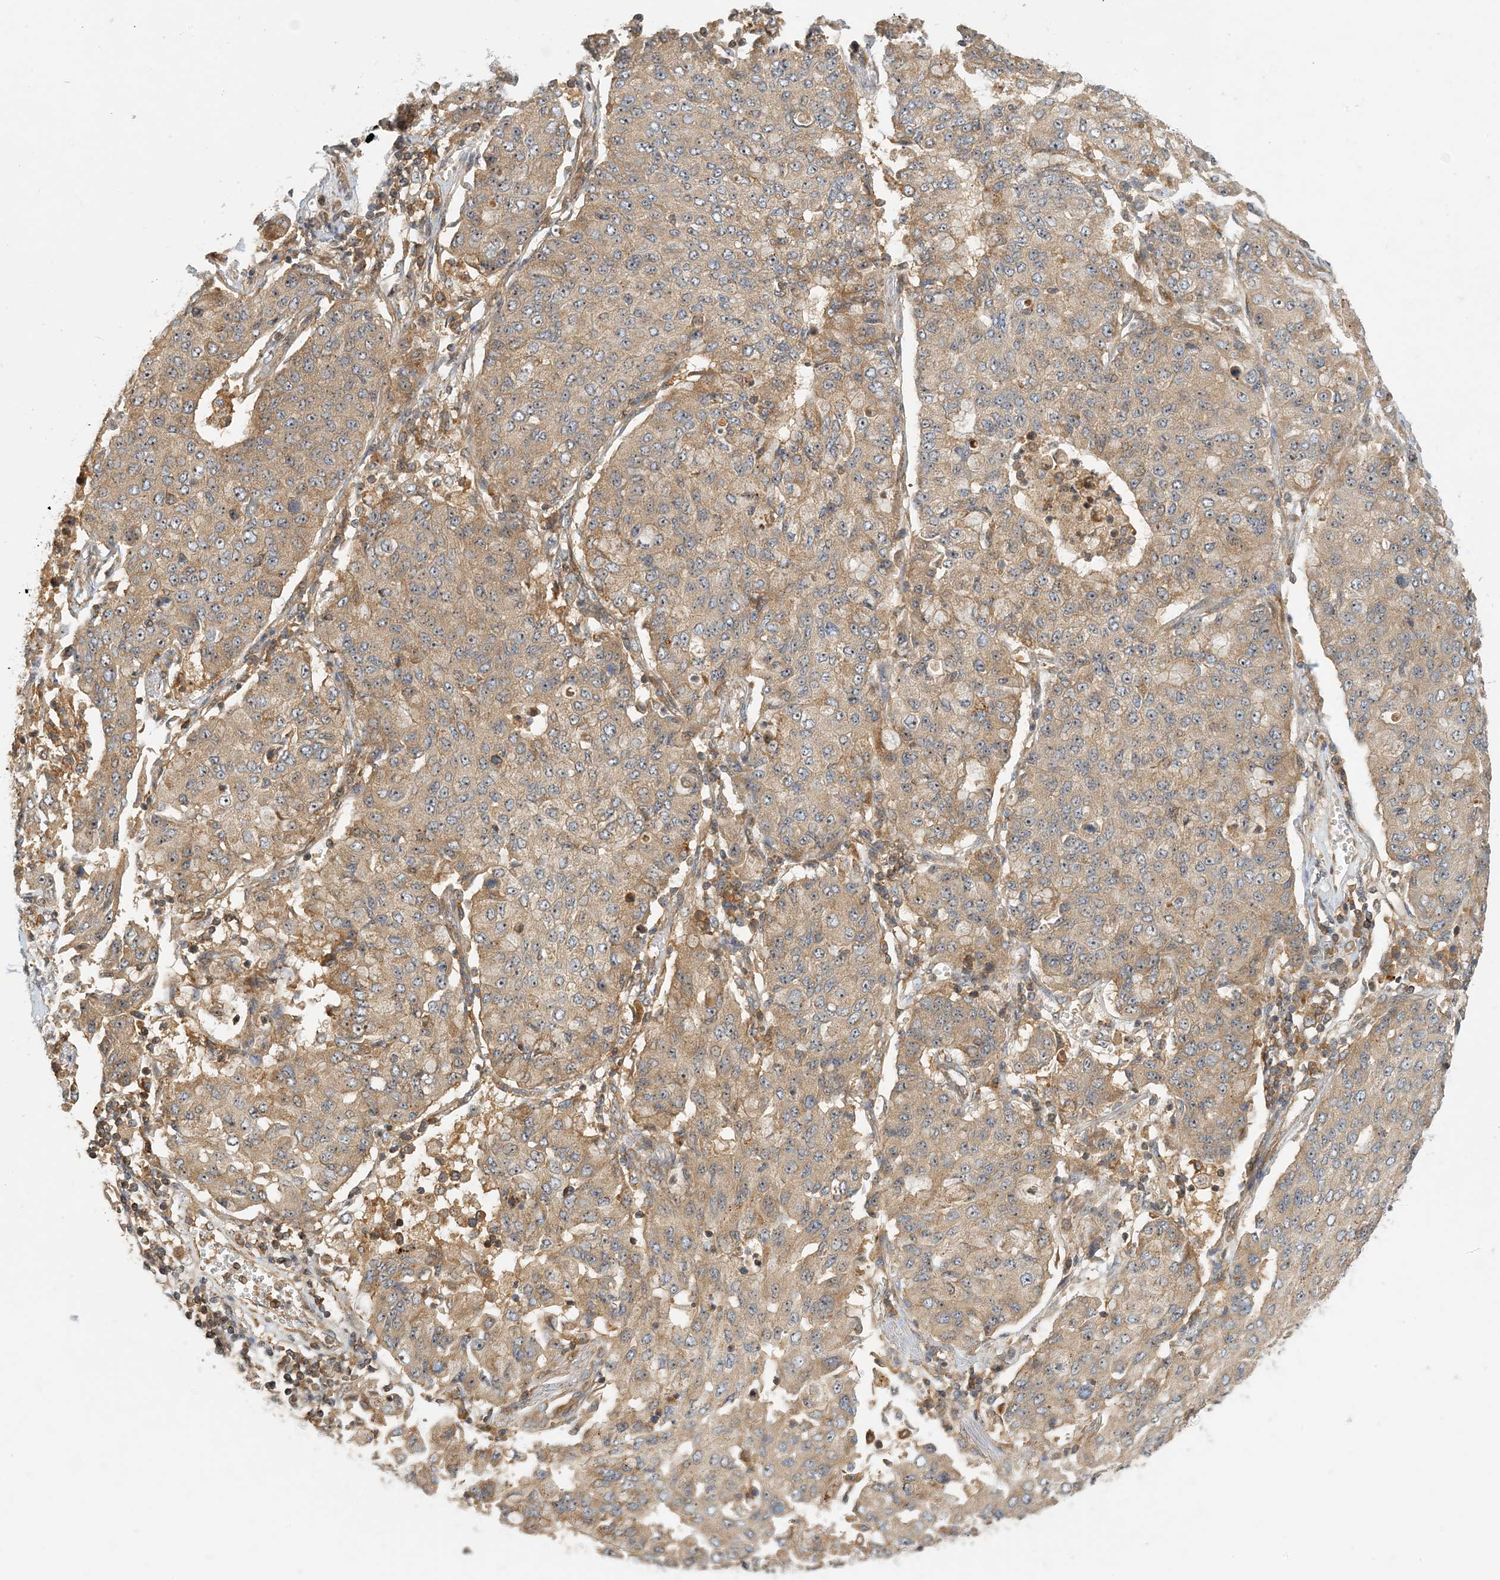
{"staining": {"intensity": "moderate", "quantity": "25%-75%", "location": "cytoplasmic/membranous"}, "tissue": "lung cancer", "cell_type": "Tumor cells", "image_type": "cancer", "snomed": [{"axis": "morphology", "description": "Squamous cell carcinoma, NOS"}, {"axis": "topography", "description": "Lung"}], "caption": "Immunohistochemistry (DAB) staining of lung squamous cell carcinoma demonstrates moderate cytoplasmic/membranous protein positivity in approximately 25%-75% of tumor cells. (IHC, brightfield microscopy, high magnification).", "gene": "COLEC11", "patient": {"sex": "male", "age": 74}}